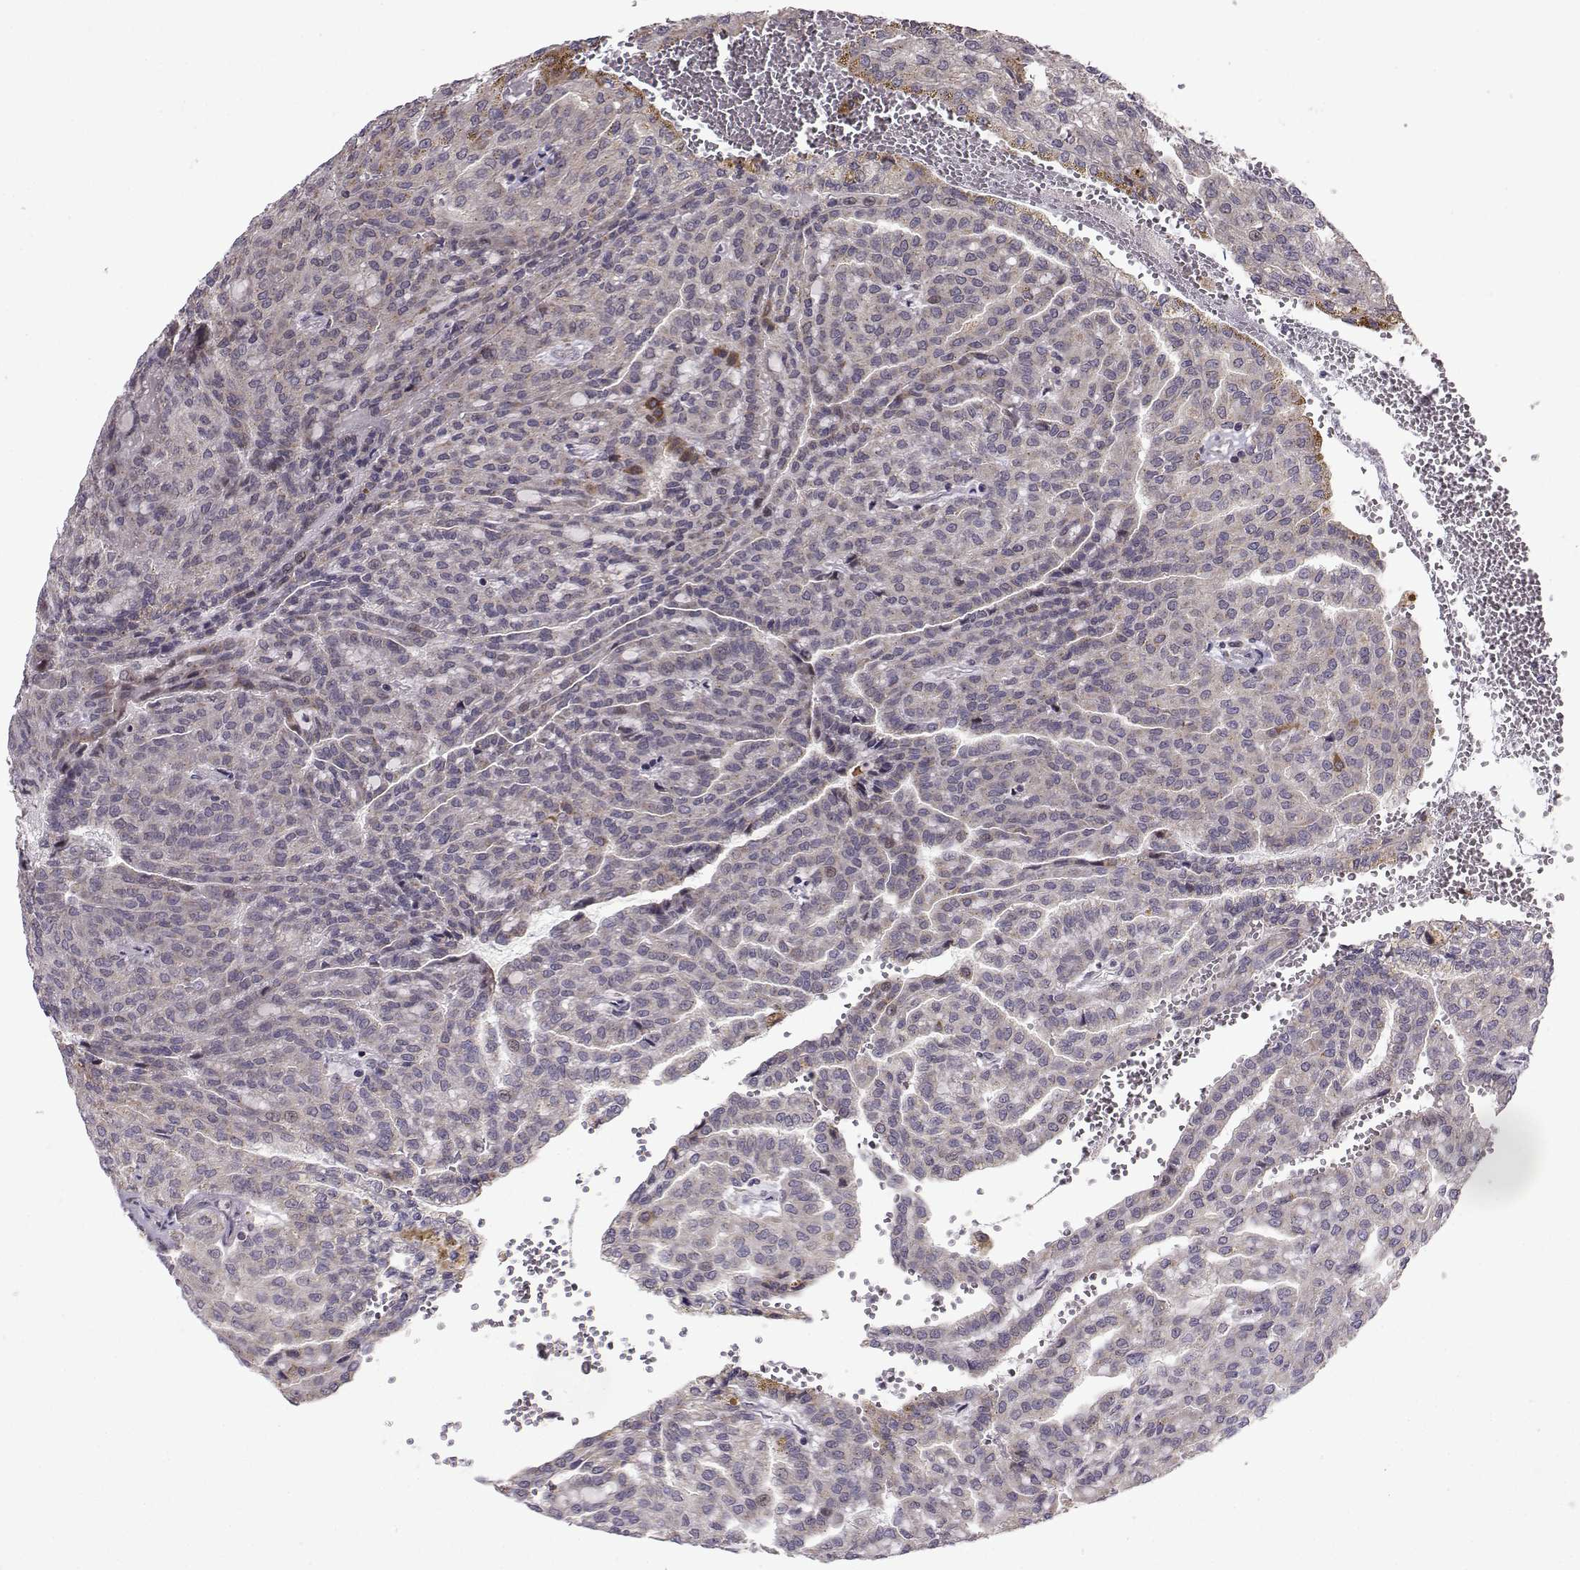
{"staining": {"intensity": "moderate", "quantity": "25%-75%", "location": "cytoplasmic/membranous"}, "tissue": "renal cancer", "cell_type": "Tumor cells", "image_type": "cancer", "snomed": [{"axis": "morphology", "description": "Adenocarcinoma, NOS"}, {"axis": "topography", "description": "Kidney"}], "caption": "Immunohistochemistry (IHC) of human adenocarcinoma (renal) shows medium levels of moderate cytoplasmic/membranous staining in about 25%-75% of tumor cells.", "gene": "NECAB3", "patient": {"sex": "male", "age": 63}}